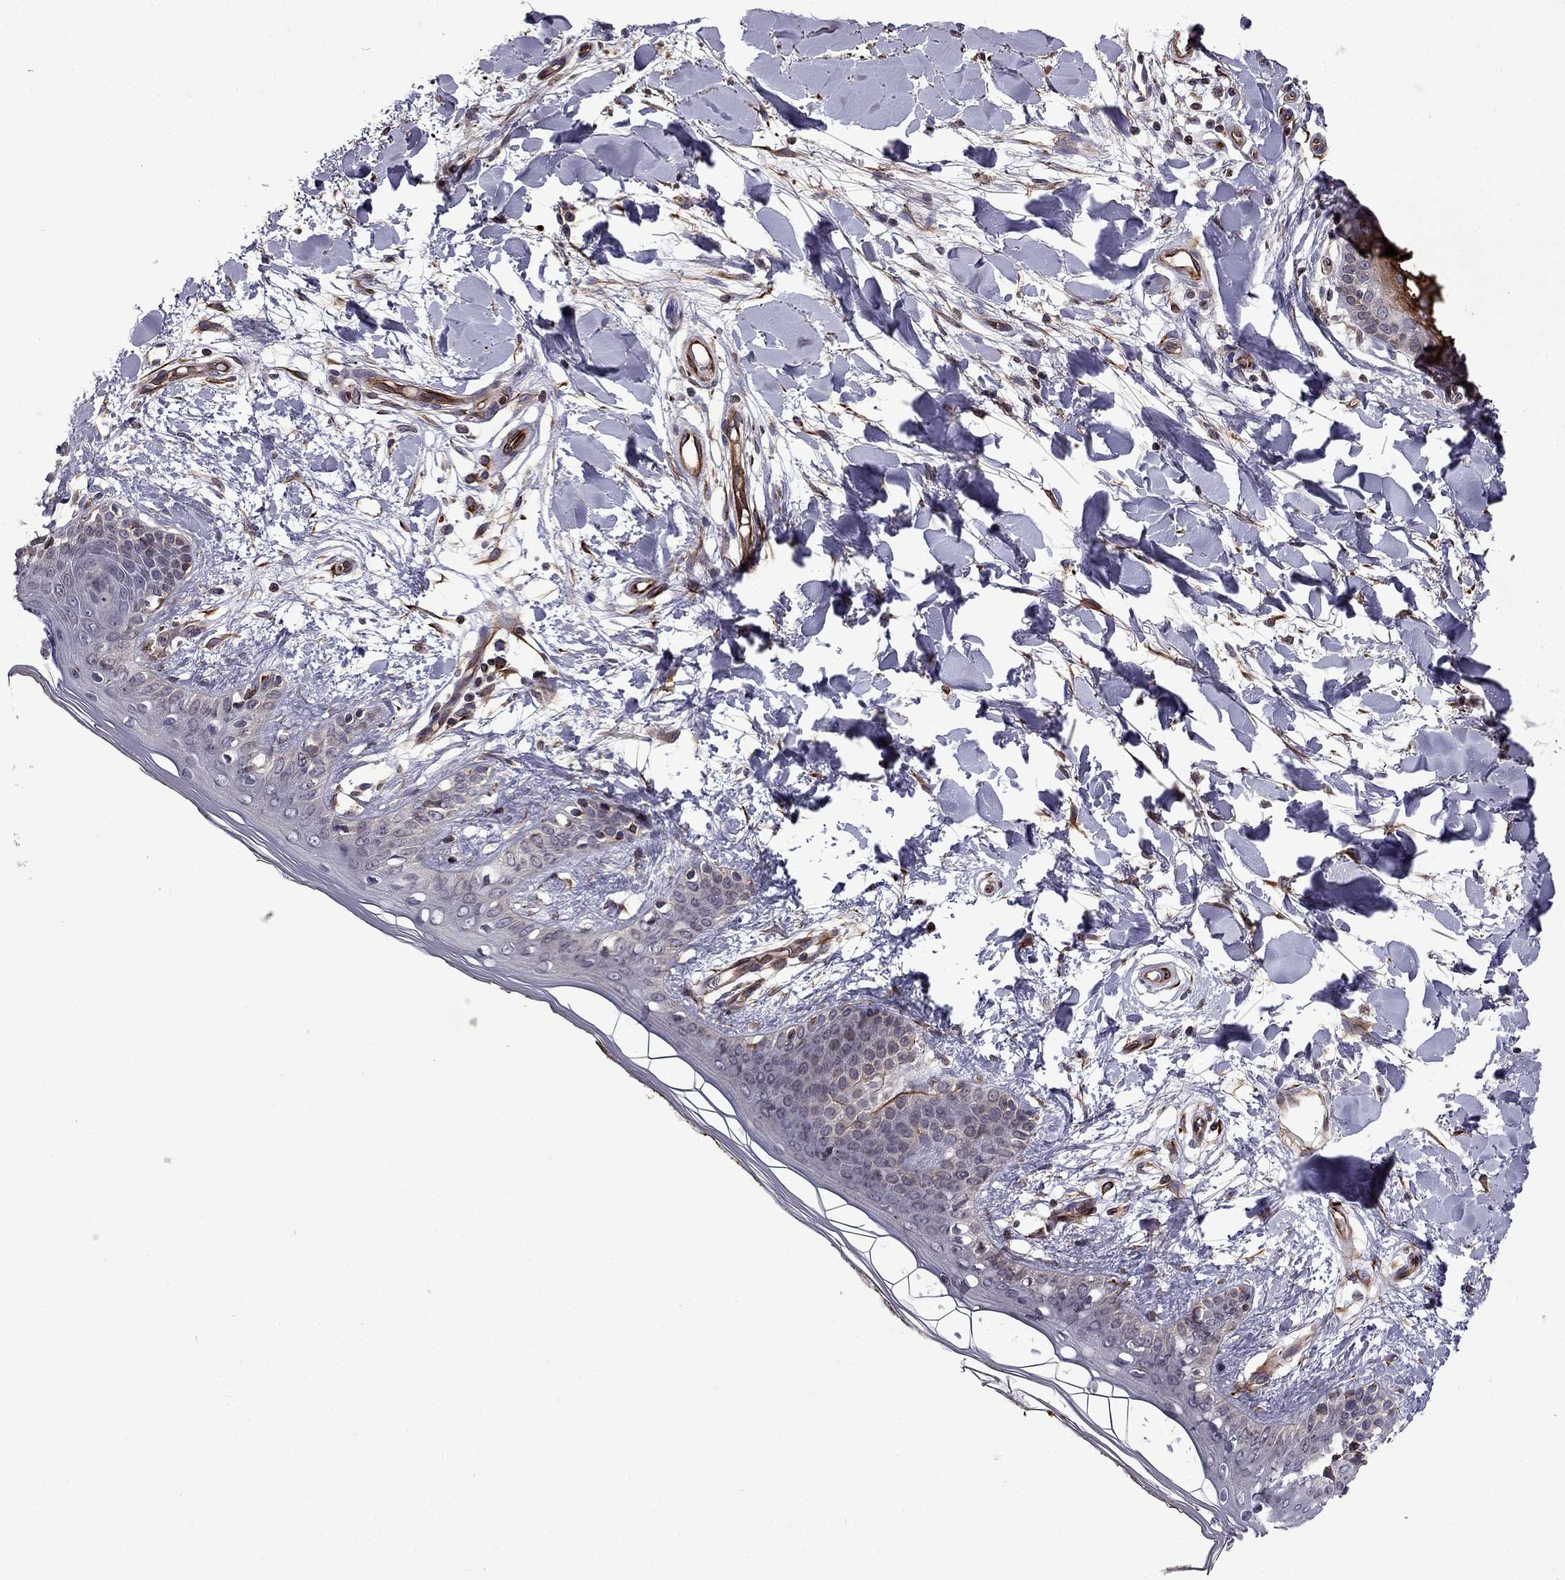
{"staining": {"intensity": "moderate", "quantity": "<25%", "location": "cytoplasmic/membranous"}, "tissue": "skin", "cell_type": "Fibroblasts", "image_type": "normal", "snomed": [{"axis": "morphology", "description": "Normal tissue, NOS"}, {"axis": "topography", "description": "Skin"}], "caption": "Protein expression analysis of benign human skin reveals moderate cytoplasmic/membranous positivity in about <25% of fibroblasts. The staining was performed using DAB to visualize the protein expression in brown, while the nuclei were stained in blue with hematoxylin (Magnification: 20x).", "gene": "CDC42BPA", "patient": {"sex": "female", "age": 34}}